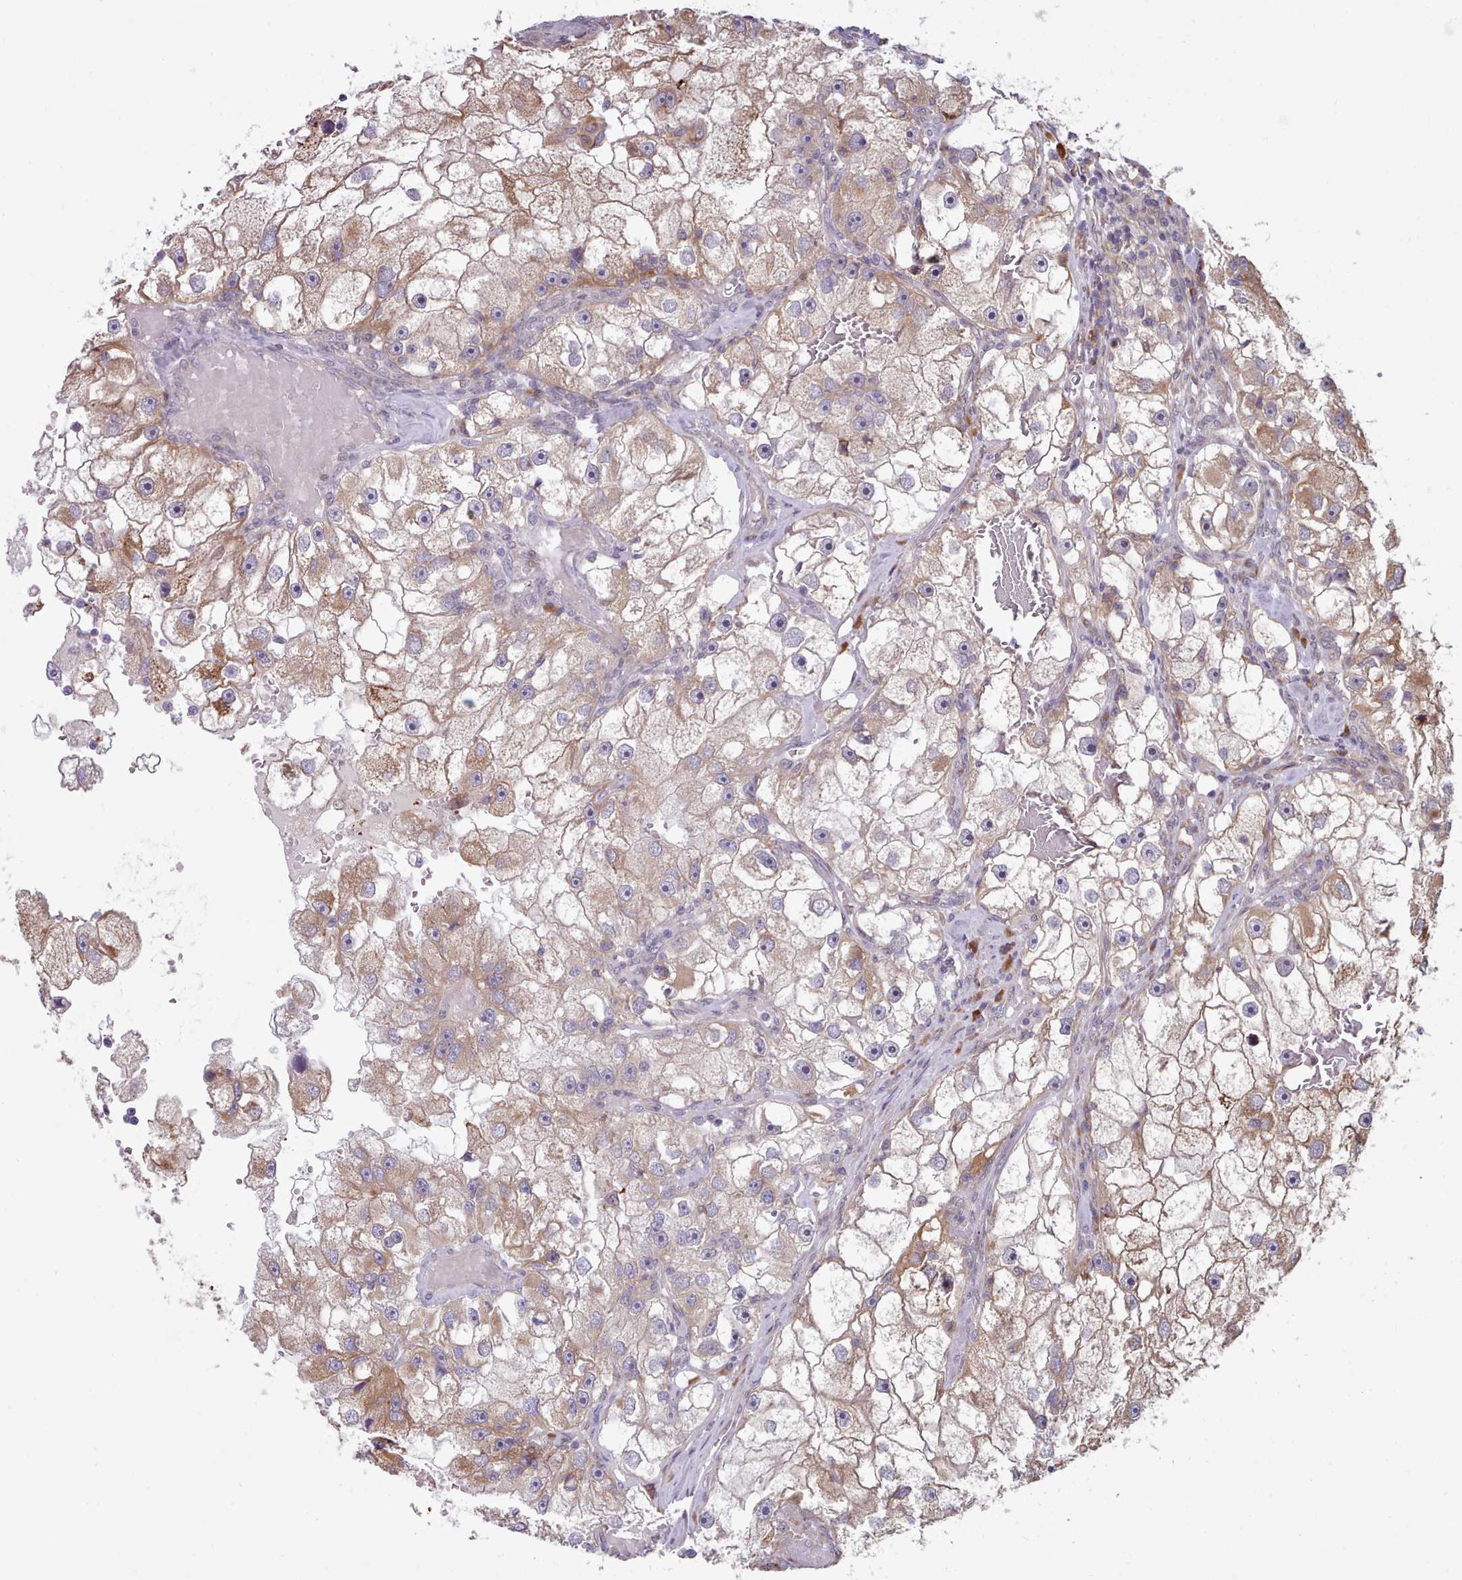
{"staining": {"intensity": "moderate", "quantity": "25%-75%", "location": "cytoplasmic/membranous"}, "tissue": "renal cancer", "cell_type": "Tumor cells", "image_type": "cancer", "snomed": [{"axis": "morphology", "description": "Adenocarcinoma, NOS"}, {"axis": "topography", "description": "Kidney"}], "caption": "Tumor cells reveal medium levels of moderate cytoplasmic/membranous expression in about 25%-75% of cells in adenocarcinoma (renal).", "gene": "TRIM26", "patient": {"sex": "male", "age": 63}}